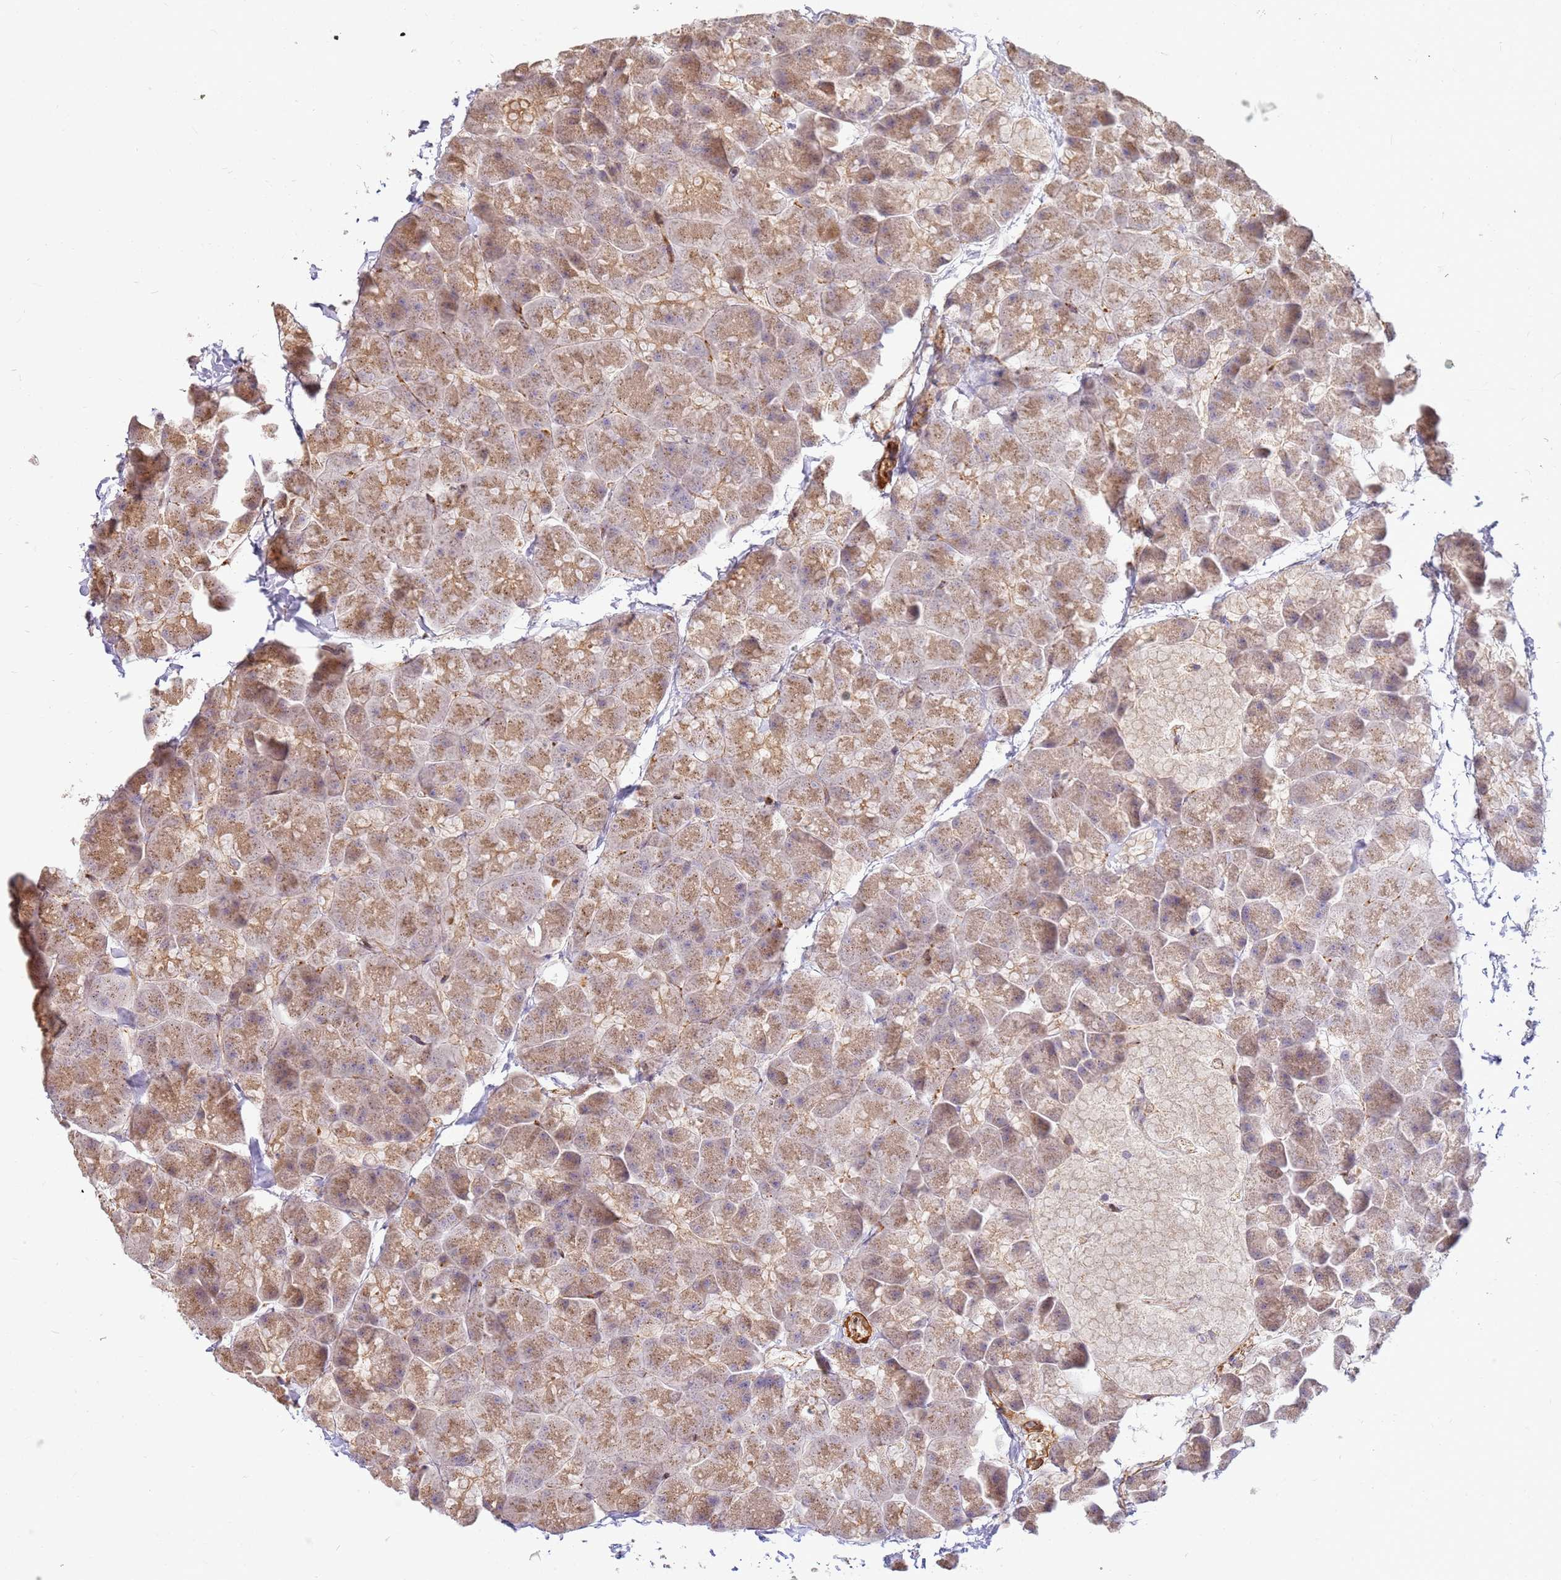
{"staining": {"intensity": "strong", "quantity": "<25%", "location": "cytoplasmic/membranous"}, "tissue": "pancreas", "cell_type": "Exocrine glandular cells", "image_type": "normal", "snomed": [{"axis": "morphology", "description": "Normal tissue, NOS"}, {"axis": "topography", "description": "Pancreas"}], "caption": "A photomicrograph of pancreas stained for a protein shows strong cytoplasmic/membranous brown staining in exocrine glandular cells. The staining was performed using DAB (3,3'-diaminobenzidine) to visualize the protein expression in brown, while the nuclei were stained in blue with hematoxylin (Magnification: 20x).", "gene": "ST18", "patient": {"sex": "male", "age": 35}}